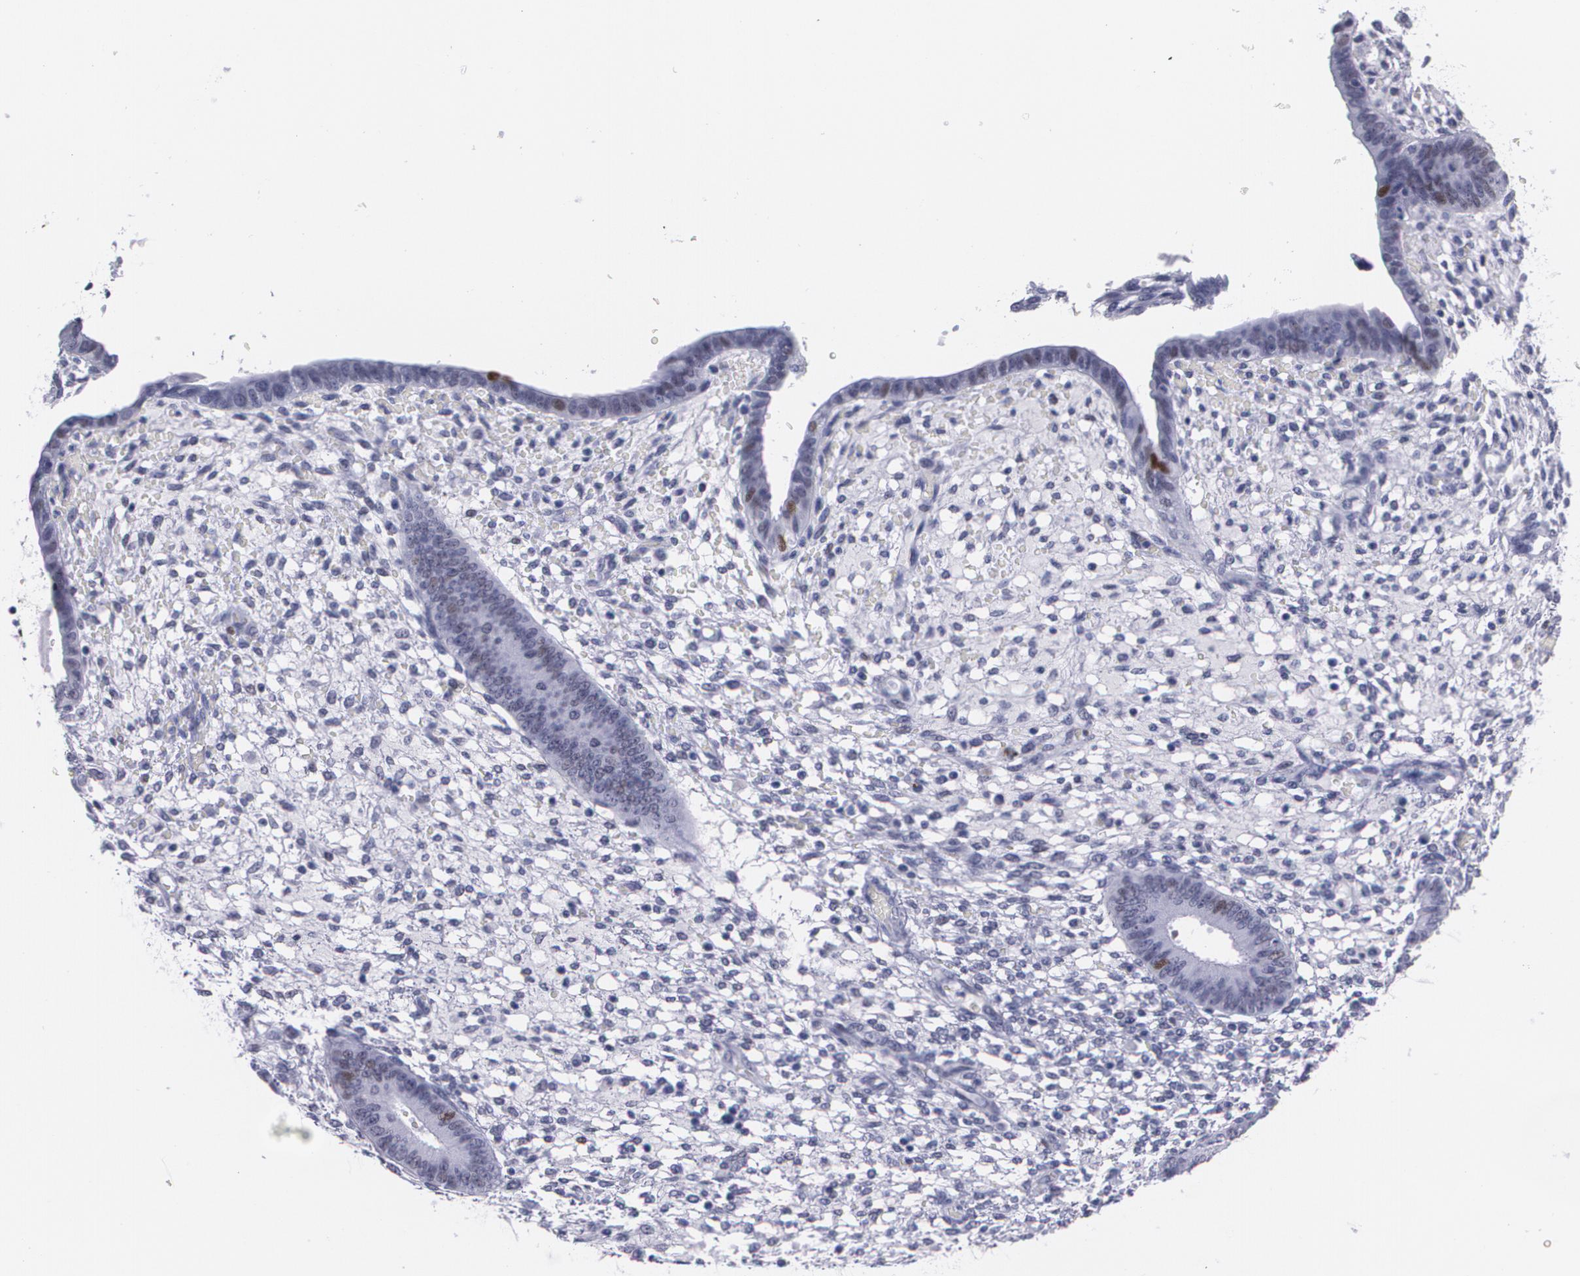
{"staining": {"intensity": "negative", "quantity": "none", "location": "none"}, "tissue": "endometrium", "cell_type": "Cells in endometrial stroma", "image_type": "normal", "snomed": [{"axis": "morphology", "description": "Normal tissue, NOS"}, {"axis": "topography", "description": "Endometrium"}], "caption": "A micrograph of endometrium stained for a protein displays no brown staining in cells in endometrial stroma.", "gene": "TP53", "patient": {"sex": "female", "age": 42}}